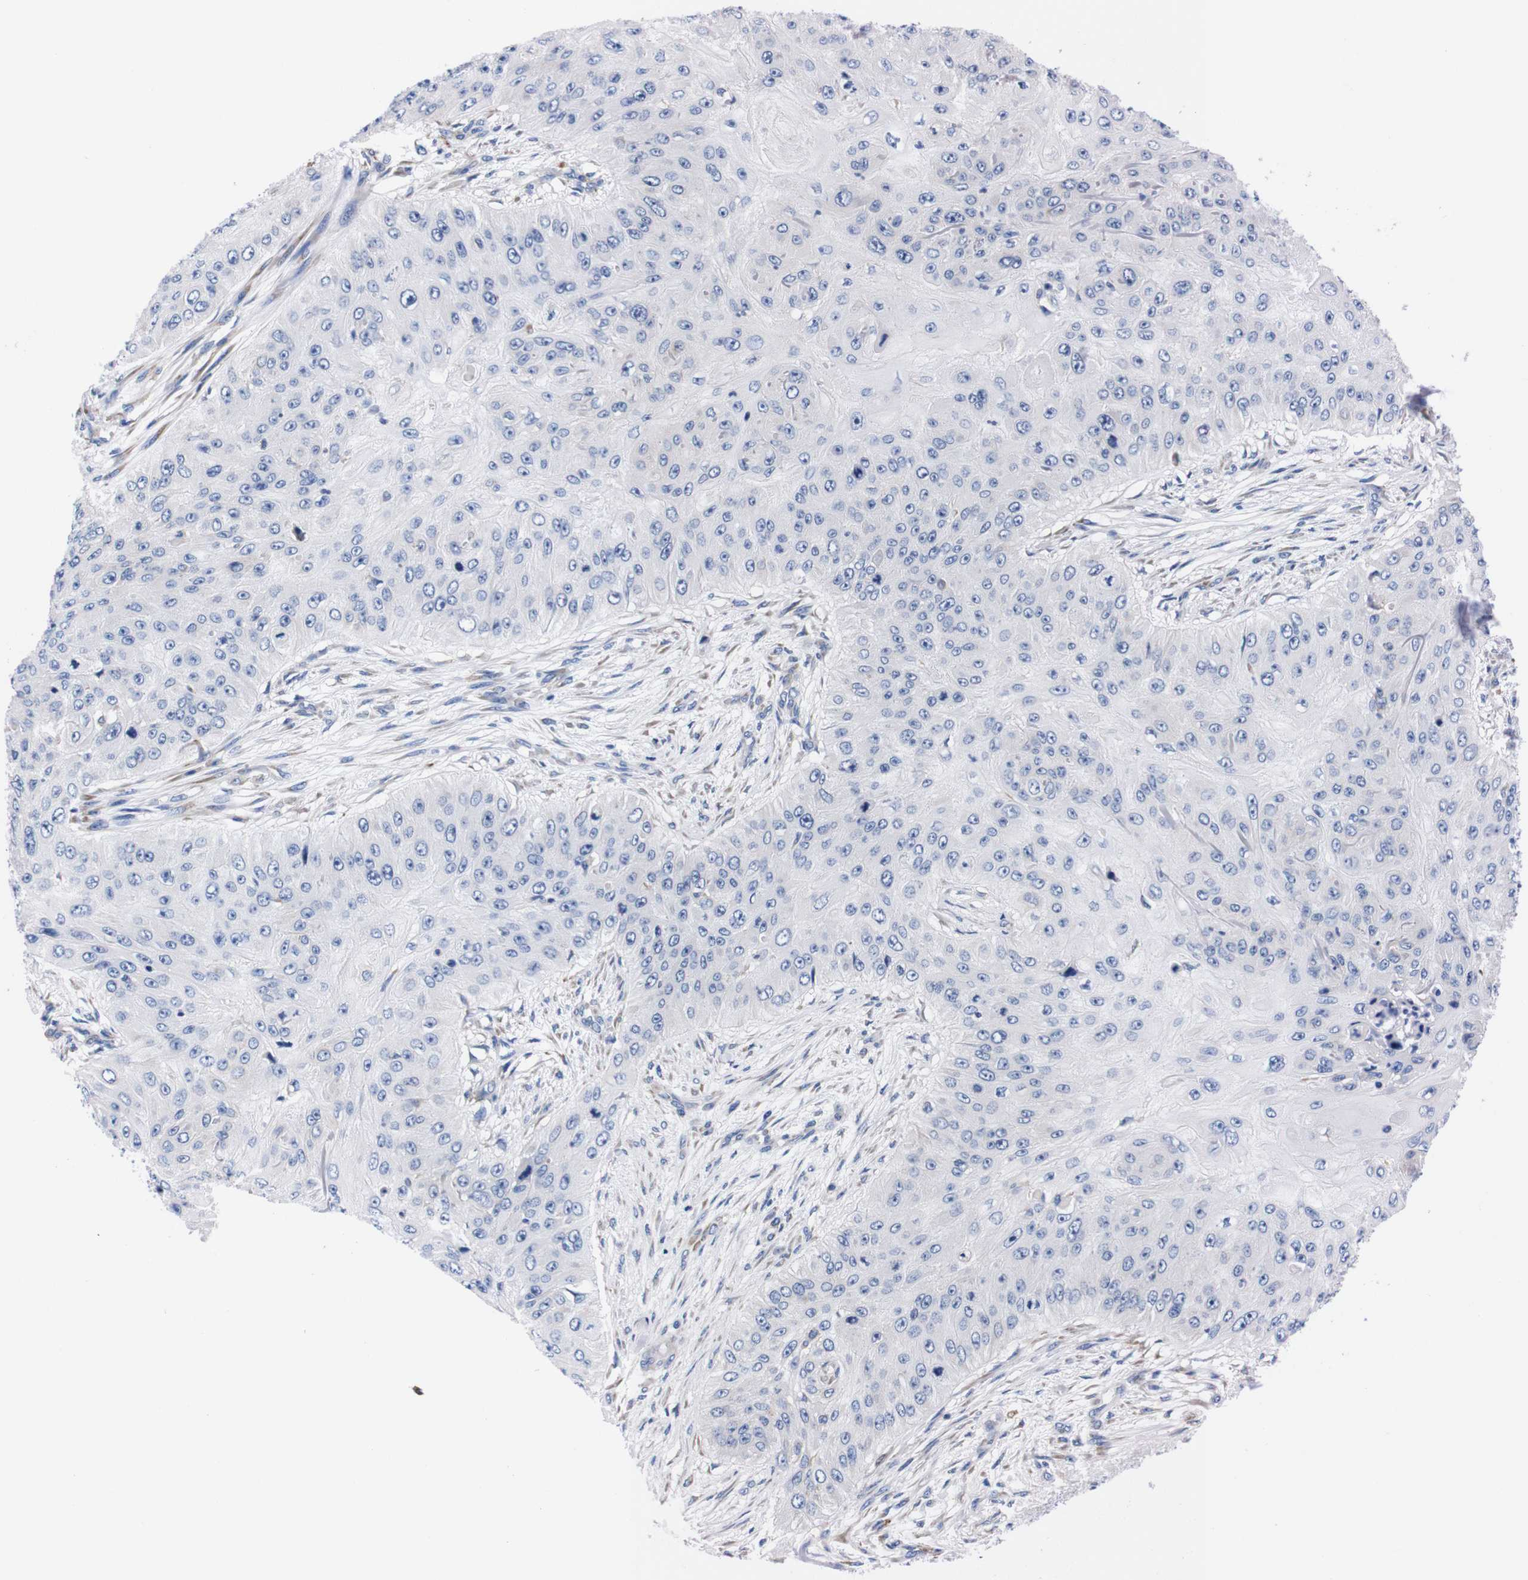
{"staining": {"intensity": "negative", "quantity": "none", "location": "none"}, "tissue": "skin cancer", "cell_type": "Tumor cells", "image_type": "cancer", "snomed": [{"axis": "morphology", "description": "Squamous cell carcinoma, NOS"}, {"axis": "topography", "description": "Skin"}], "caption": "Tumor cells show no significant positivity in skin cancer.", "gene": "NEBL", "patient": {"sex": "female", "age": 80}}